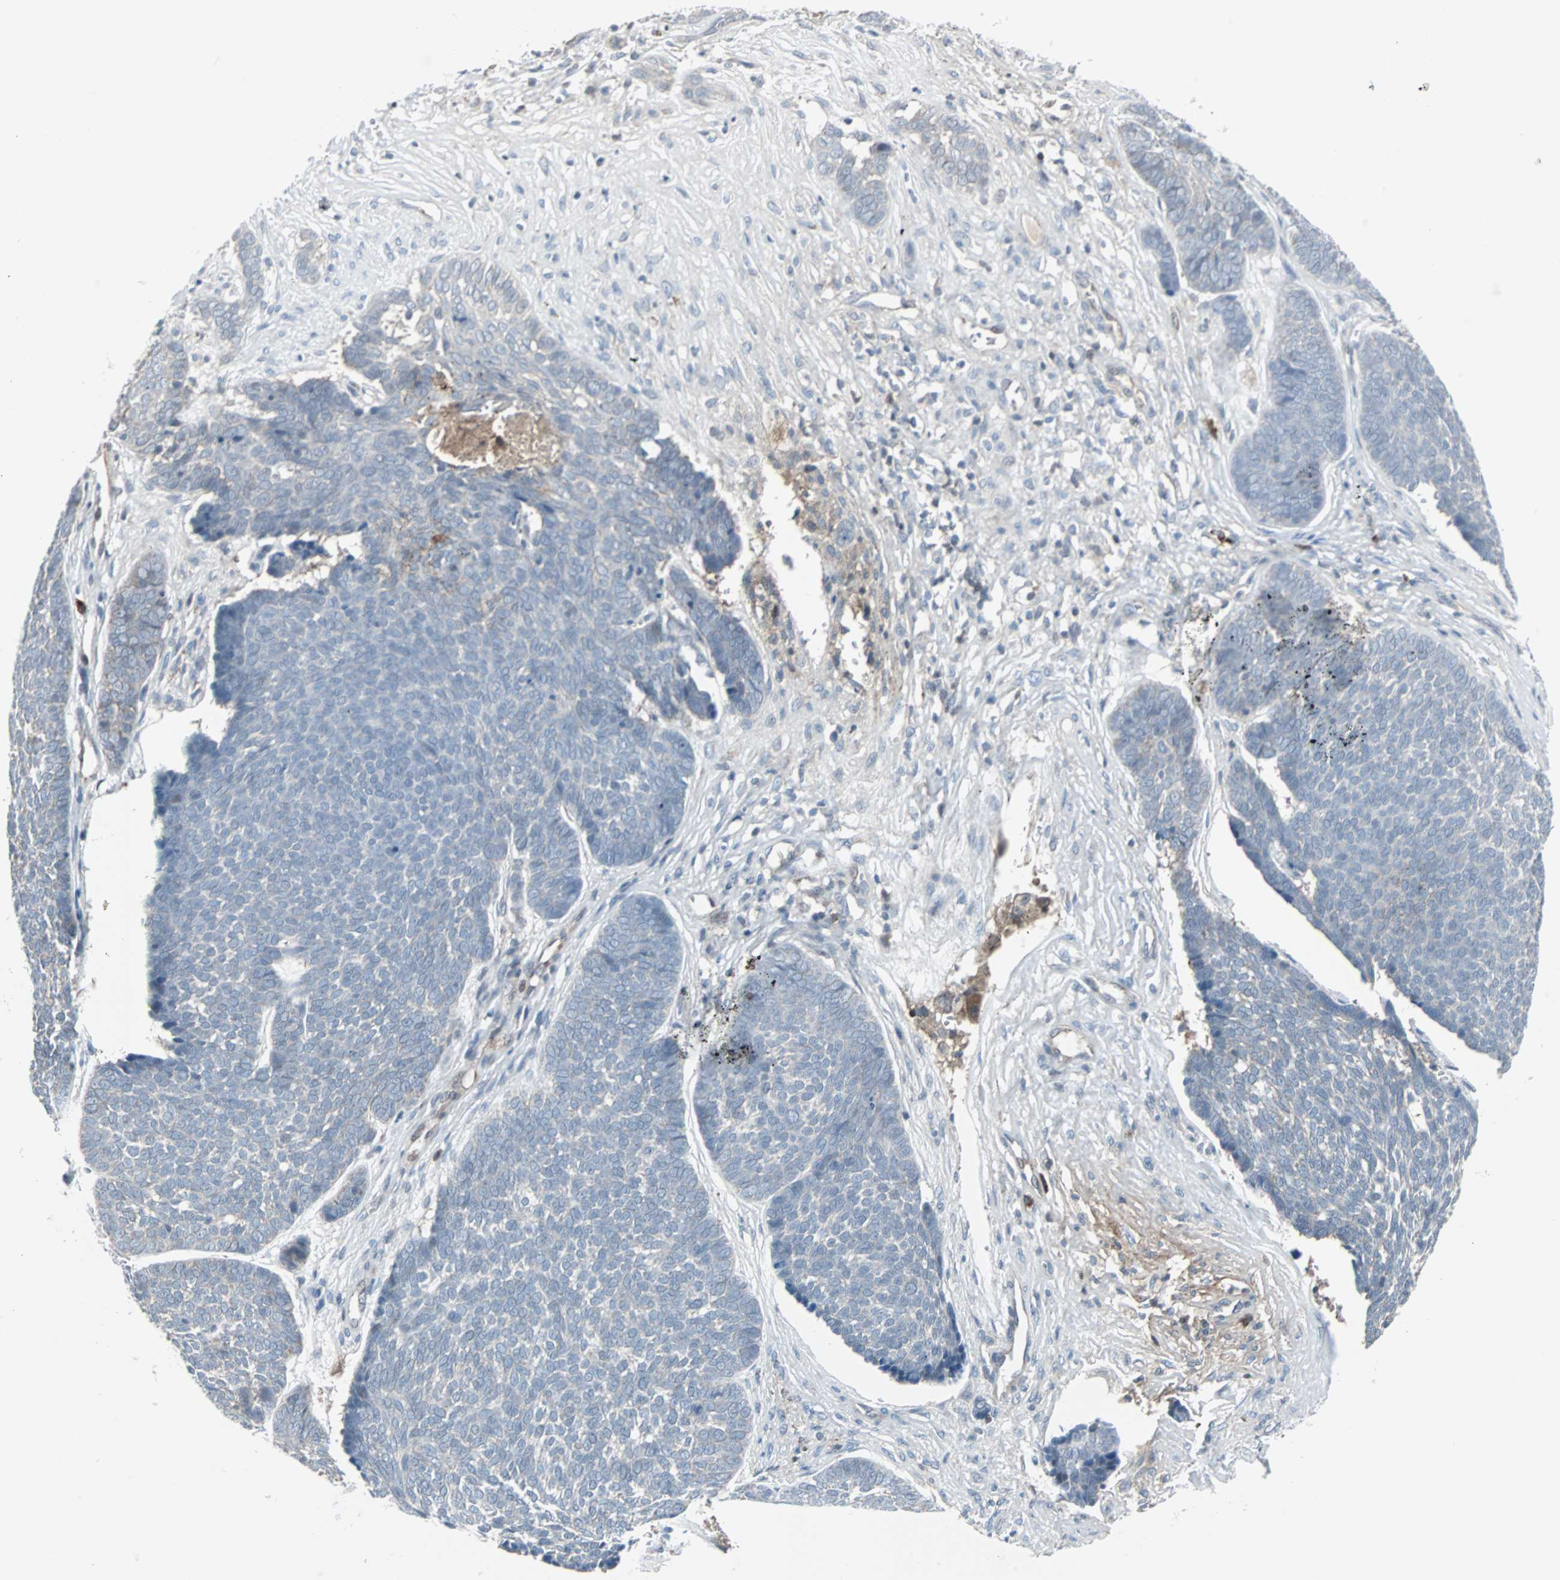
{"staining": {"intensity": "negative", "quantity": "none", "location": "none"}, "tissue": "skin cancer", "cell_type": "Tumor cells", "image_type": "cancer", "snomed": [{"axis": "morphology", "description": "Basal cell carcinoma"}, {"axis": "topography", "description": "Skin"}], "caption": "Immunohistochemistry image of human basal cell carcinoma (skin) stained for a protein (brown), which shows no staining in tumor cells.", "gene": "CASP3", "patient": {"sex": "male", "age": 84}}